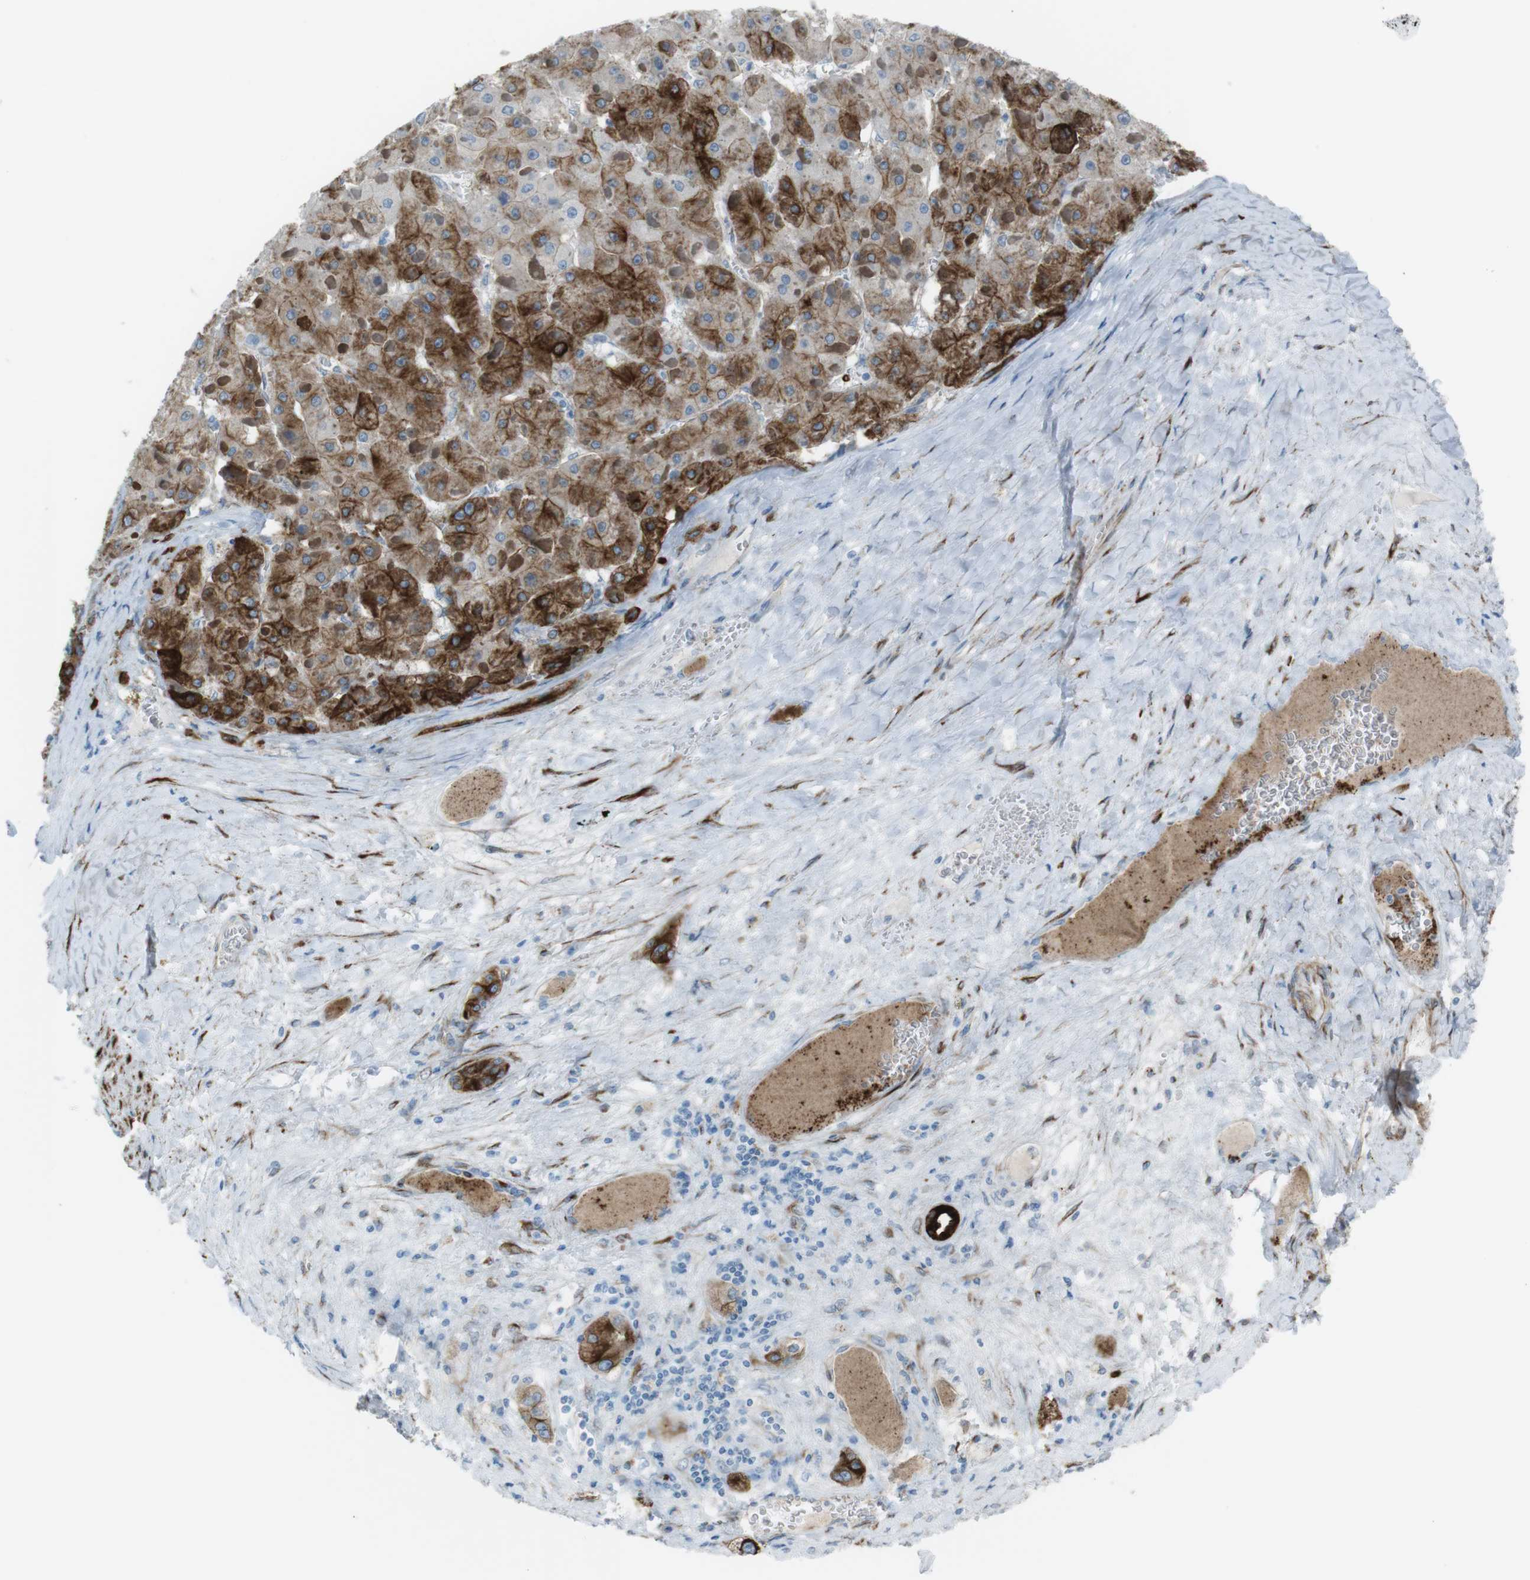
{"staining": {"intensity": "moderate", "quantity": ">75%", "location": "cytoplasmic/membranous"}, "tissue": "liver cancer", "cell_type": "Tumor cells", "image_type": "cancer", "snomed": [{"axis": "morphology", "description": "Carcinoma, Hepatocellular, NOS"}, {"axis": "topography", "description": "Liver"}], "caption": "DAB (3,3'-diaminobenzidine) immunohistochemical staining of liver cancer (hepatocellular carcinoma) displays moderate cytoplasmic/membranous protein positivity in about >75% of tumor cells.", "gene": "TUBB2A", "patient": {"sex": "female", "age": 73}}